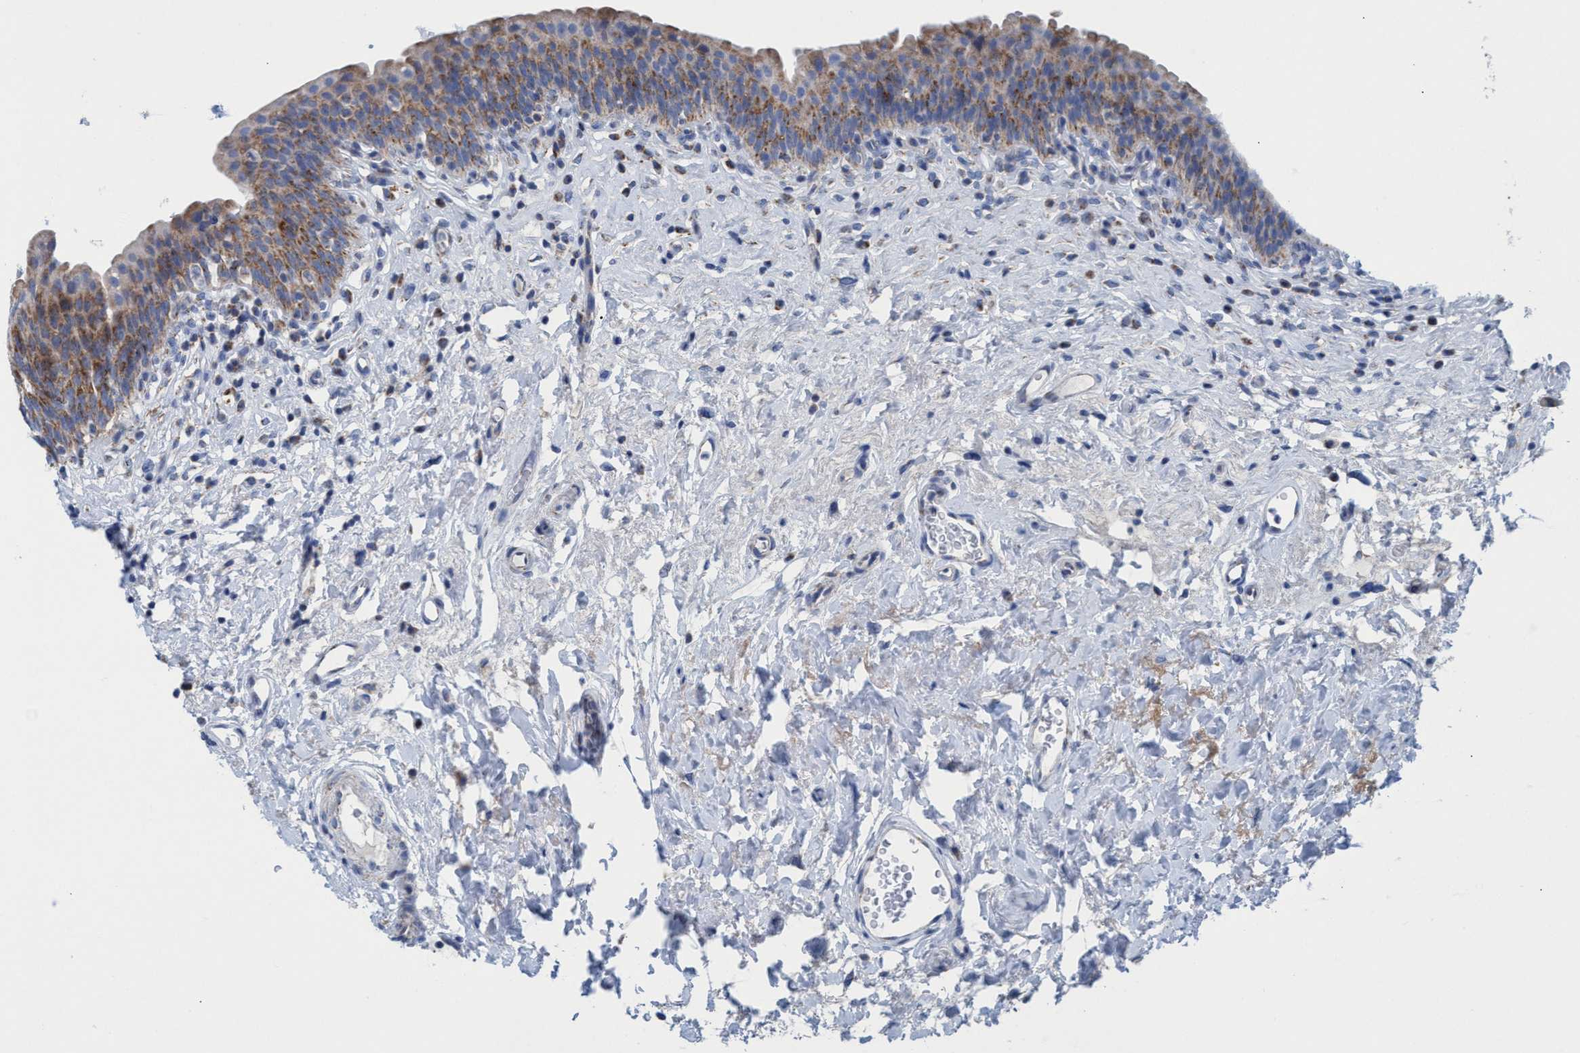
{"staining": {"intensity": "moderate", "quantity": ">75%", "location": "cytoplasmic/membranous"}, "tissue": "urinary bladder", "cell_type": "Urothelial cells", "image_type": "normal", "snomed": [{"axis": "morphology", "description": "Normal tissue, NOS"}, {"axis": "topography", "description": "Urinary bladder"}], "caption": "IHC (DAB) staining of benign human urinary bladder reveals moderate cytoplasmic/membranous protein staining in about >75% of urothelial cells. (DAB (3,3'-diaminobenzidine) = brown stain, brightfield microscopy at high magnification).", "gene": "GGA3", "patient": {"sex": "male", "age": 83}}